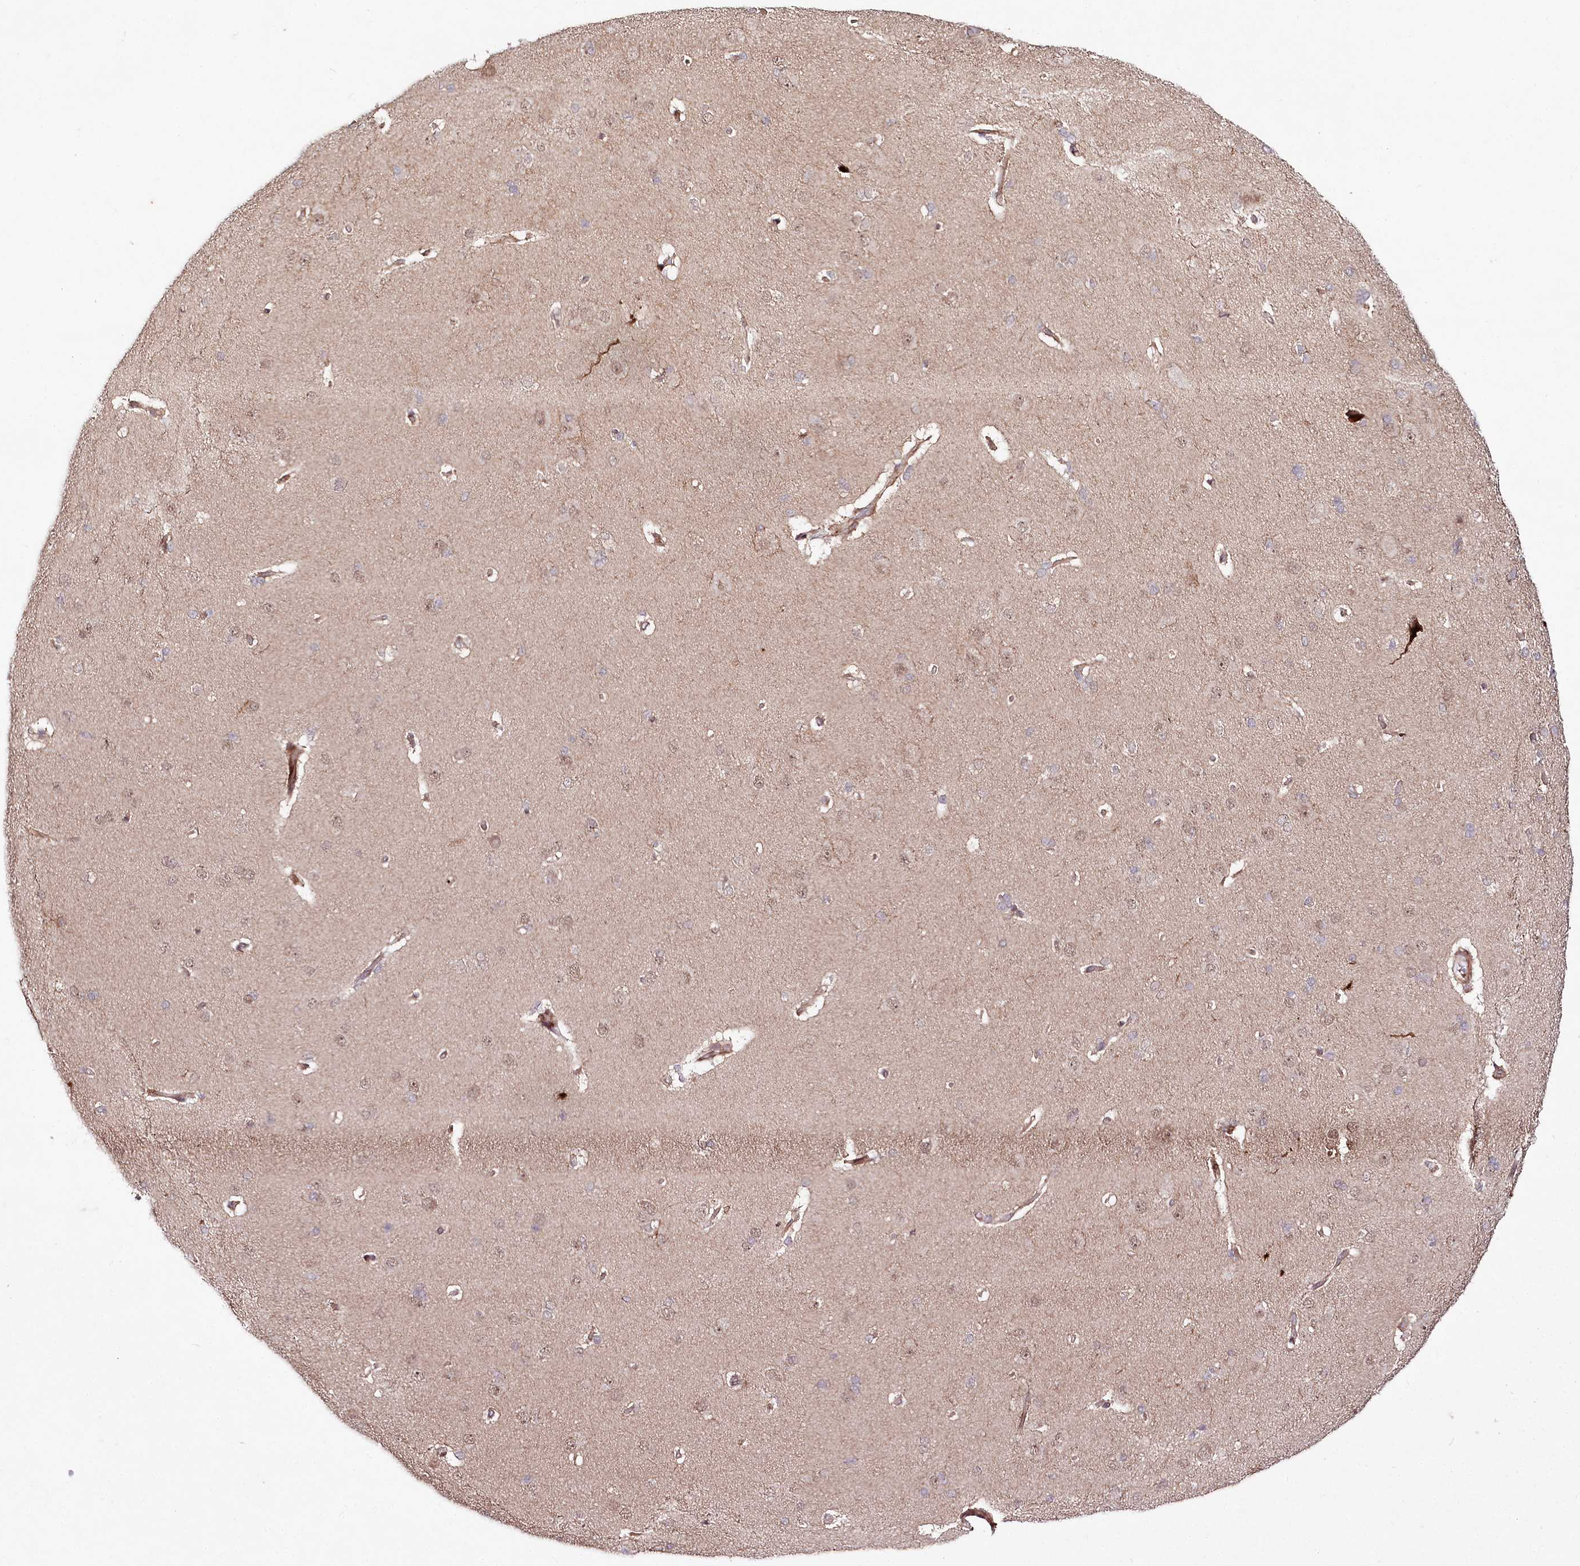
{"staining": {"intensity": "moderate", "quantity": ">75%", "location": "cytoplasmic/membranous"}, "tissue": "cerebral cortex", "cell_type": "Endothelial cells", "image_type": "normal", "snomed": [{"axis": "morphology", "description": "Normal tissue, NOS"}, {"axis": "topography", "description": "Cerebral cortex"}], "caption": "The photomicrograph exhibits a brown stain indicating the presence of a protein in the cytoplasmic/membranous of endothelial cells in cerebral cortex.", "gene": "PHLDB1", "patient": {"sex": "male", "age": 62}}